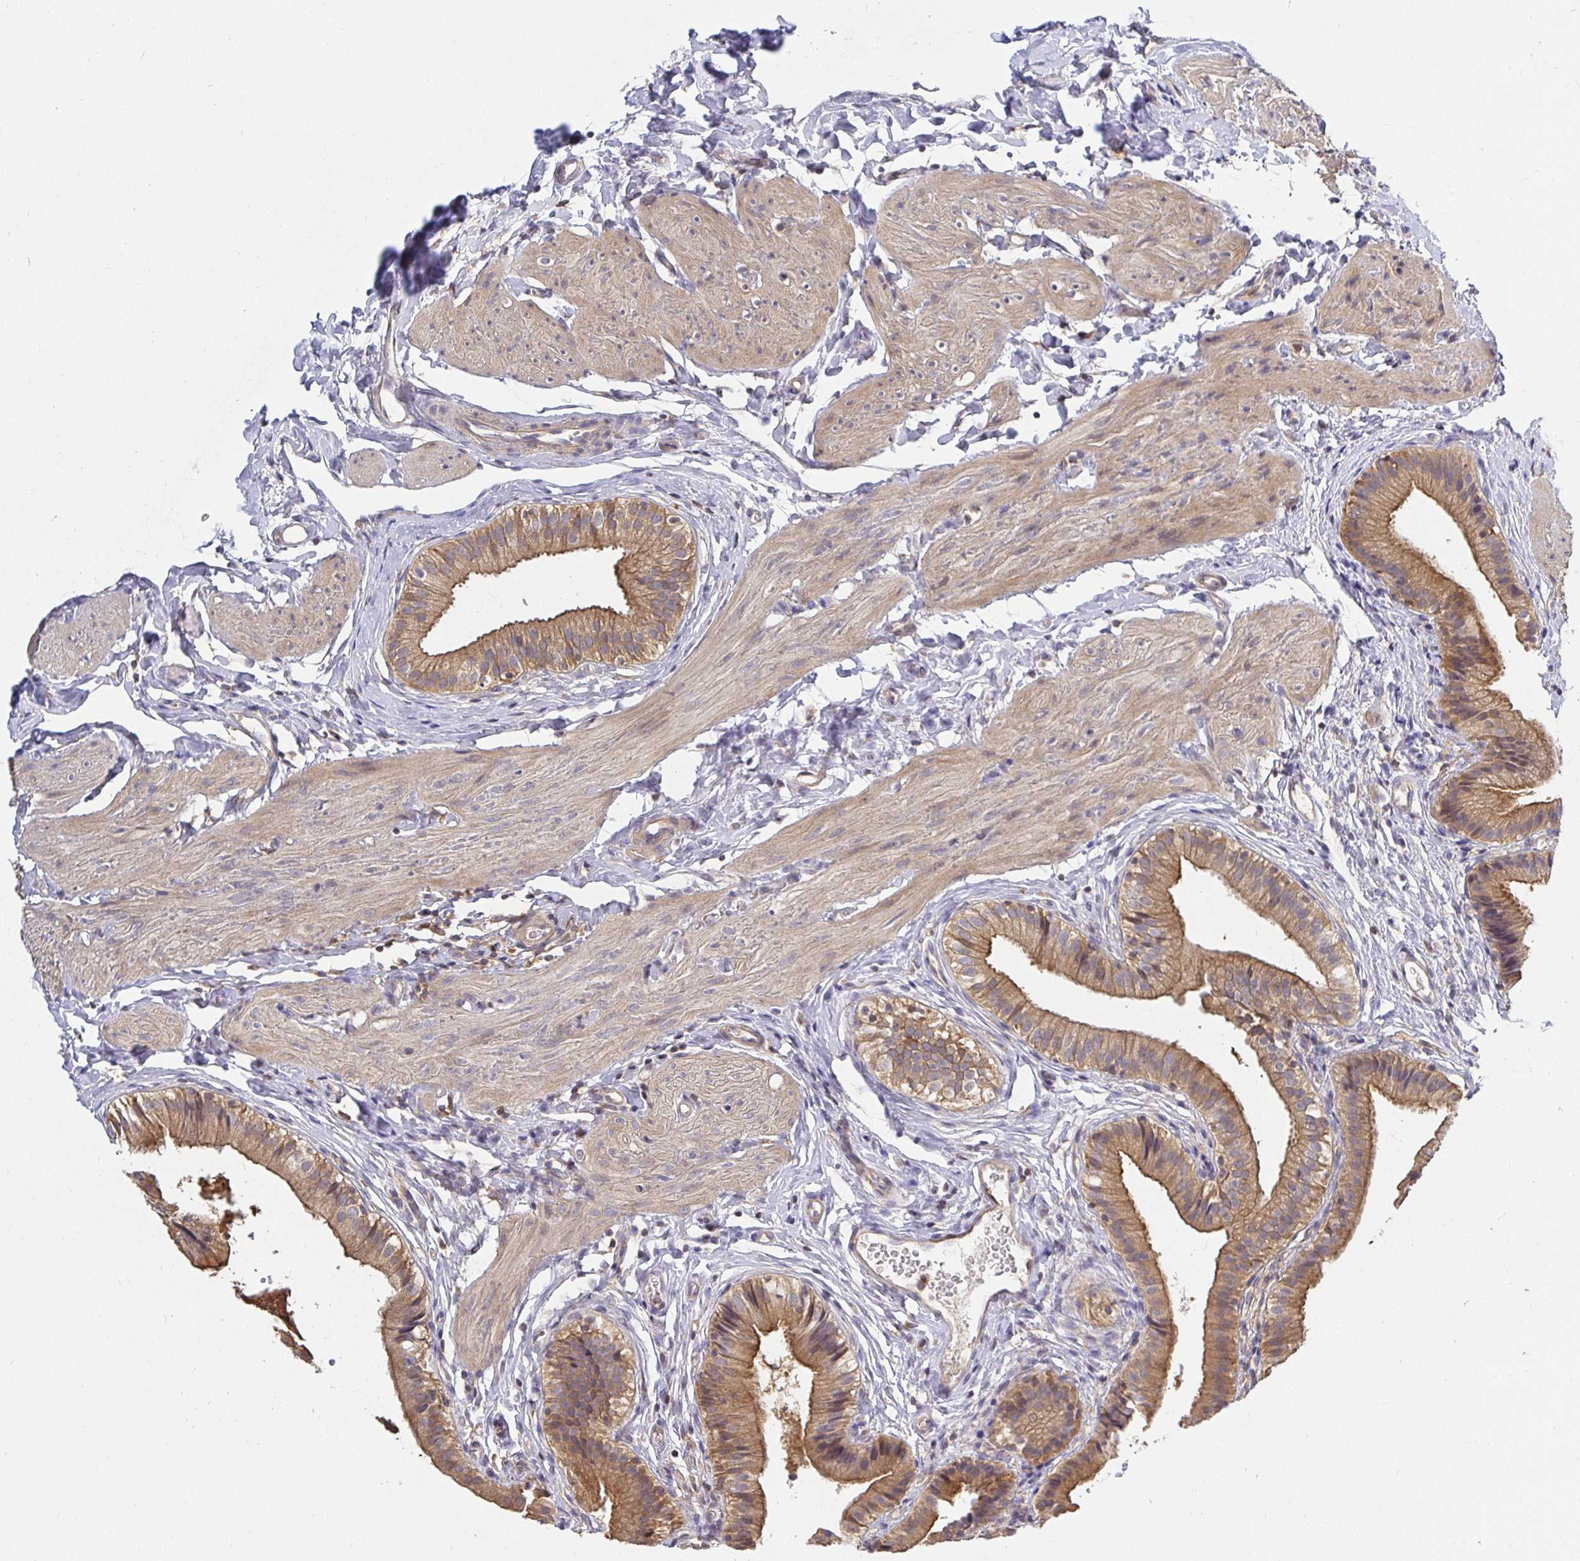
{"staining": {"intensity": "moderate", "quantity": ">75%", "location": "cytoplasmic/membranous"}, "tissue": "gallbladder", "cell_type": "Glandular cells", "image_type": "normal", "snomed": [{"axis": "morphology", "description": "Normal tissue, NOS"}, {"axis": "topography", "description": "Gallbladder"}], "caption": "Benign gallbladder was stained to show a protein in brown. There is medium levels of moderate cytoplasmic/membranous staining in approximately >75% of glandular cells.", "gene": "ATP6V1F", "patient": {"sex": "female", "age": 47}}